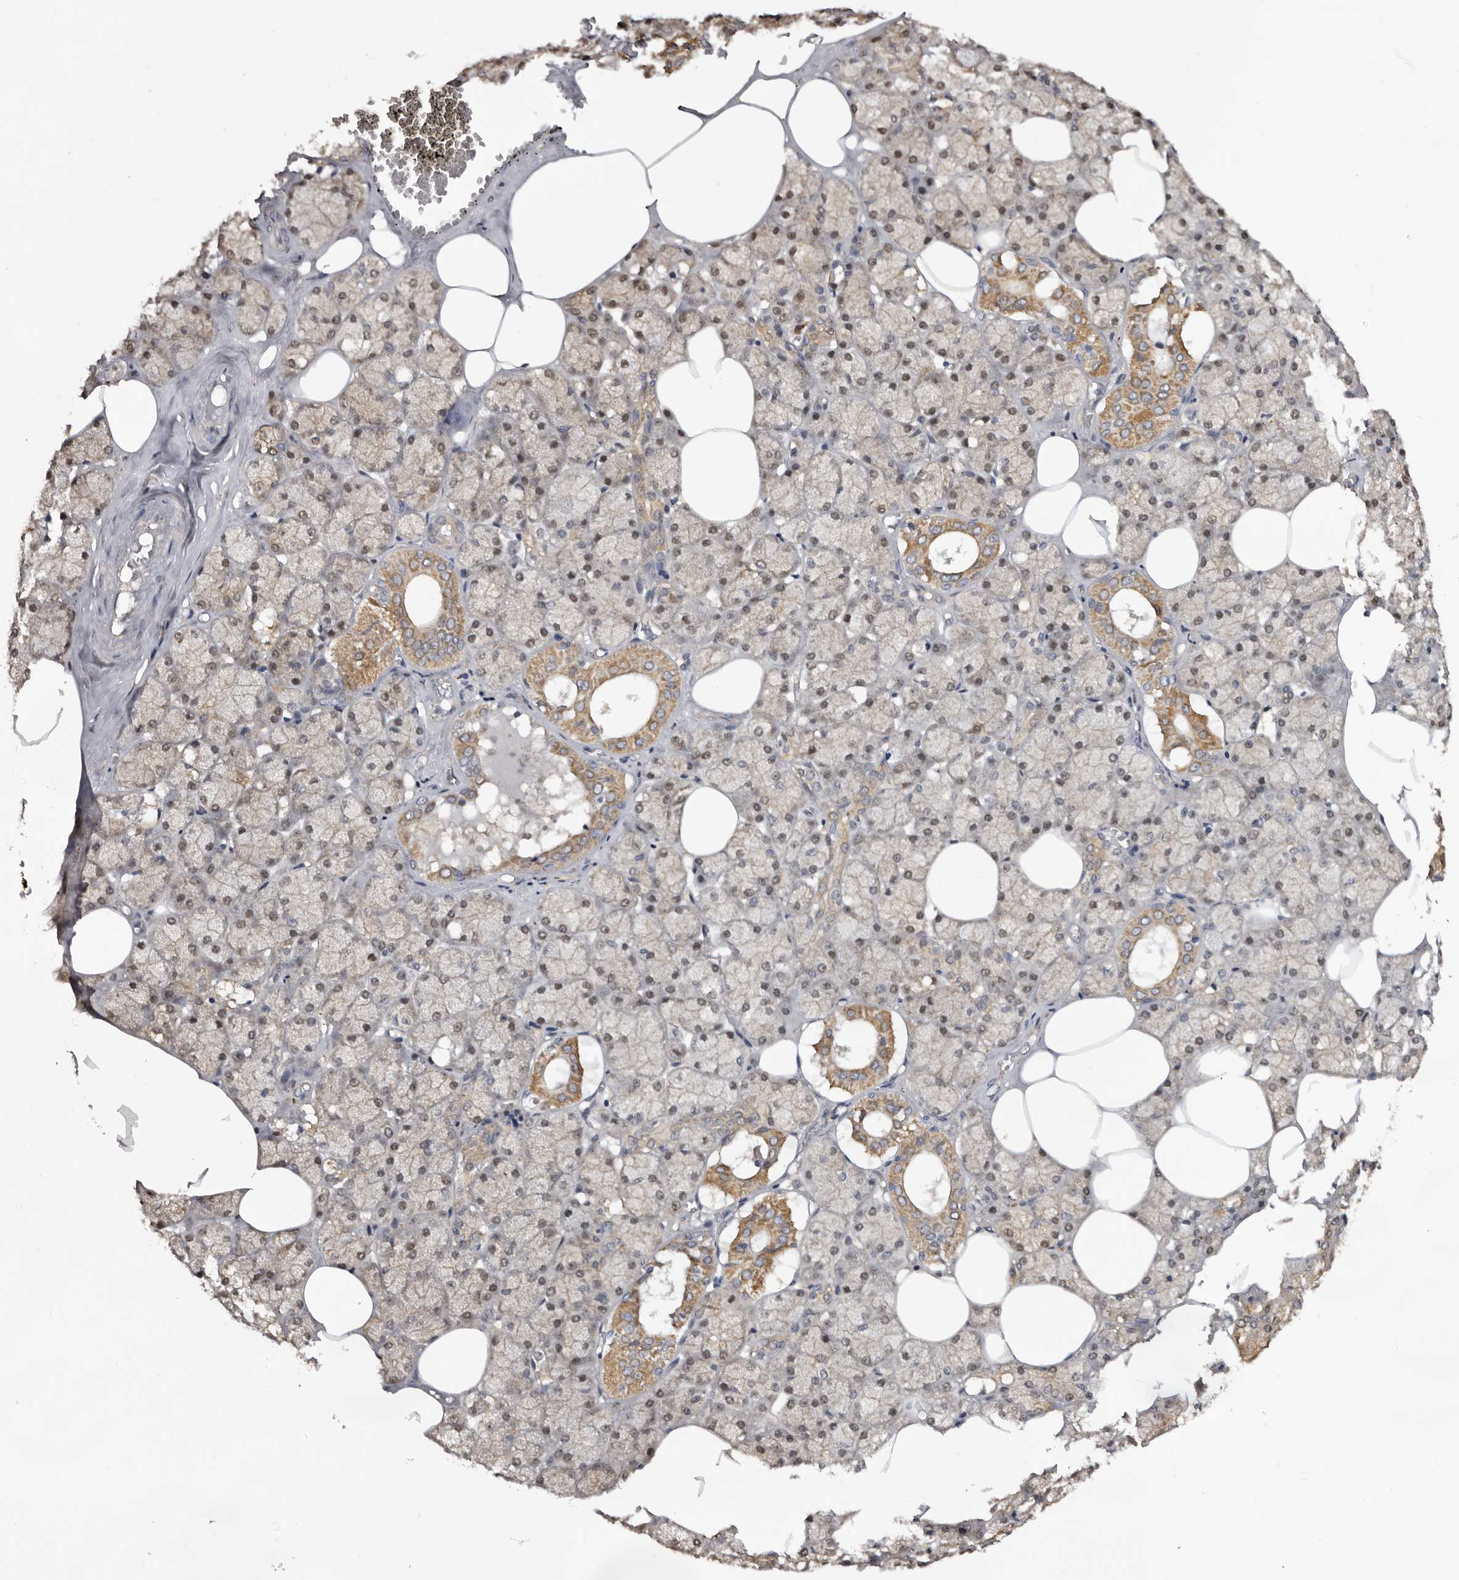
{"staining": {"intensity": "moderate", "quantity": "25%-75%", "location": "cytoplasmic/membranous"}, "tissue": "salivary gland", "cell_type": "Glandular cells", "image_type": "normal", "snomed": [{"axis": "morphology", "description": "Normal tissue, NOS"}, {"axis": "topography", "description": "Salivary gland"}], "caption": "Glandular cells demonstrate medium levels of moderate cytoplasmic/membranous positivity in approximately 25%-75% of cells in unremarkable salivary gland. (DAB (3,3'-diaminobenzidine) IHC with brightfield microscopy, high magnification).", "gene": "DAP", "patient": {"sex": "male", "age": 62}}